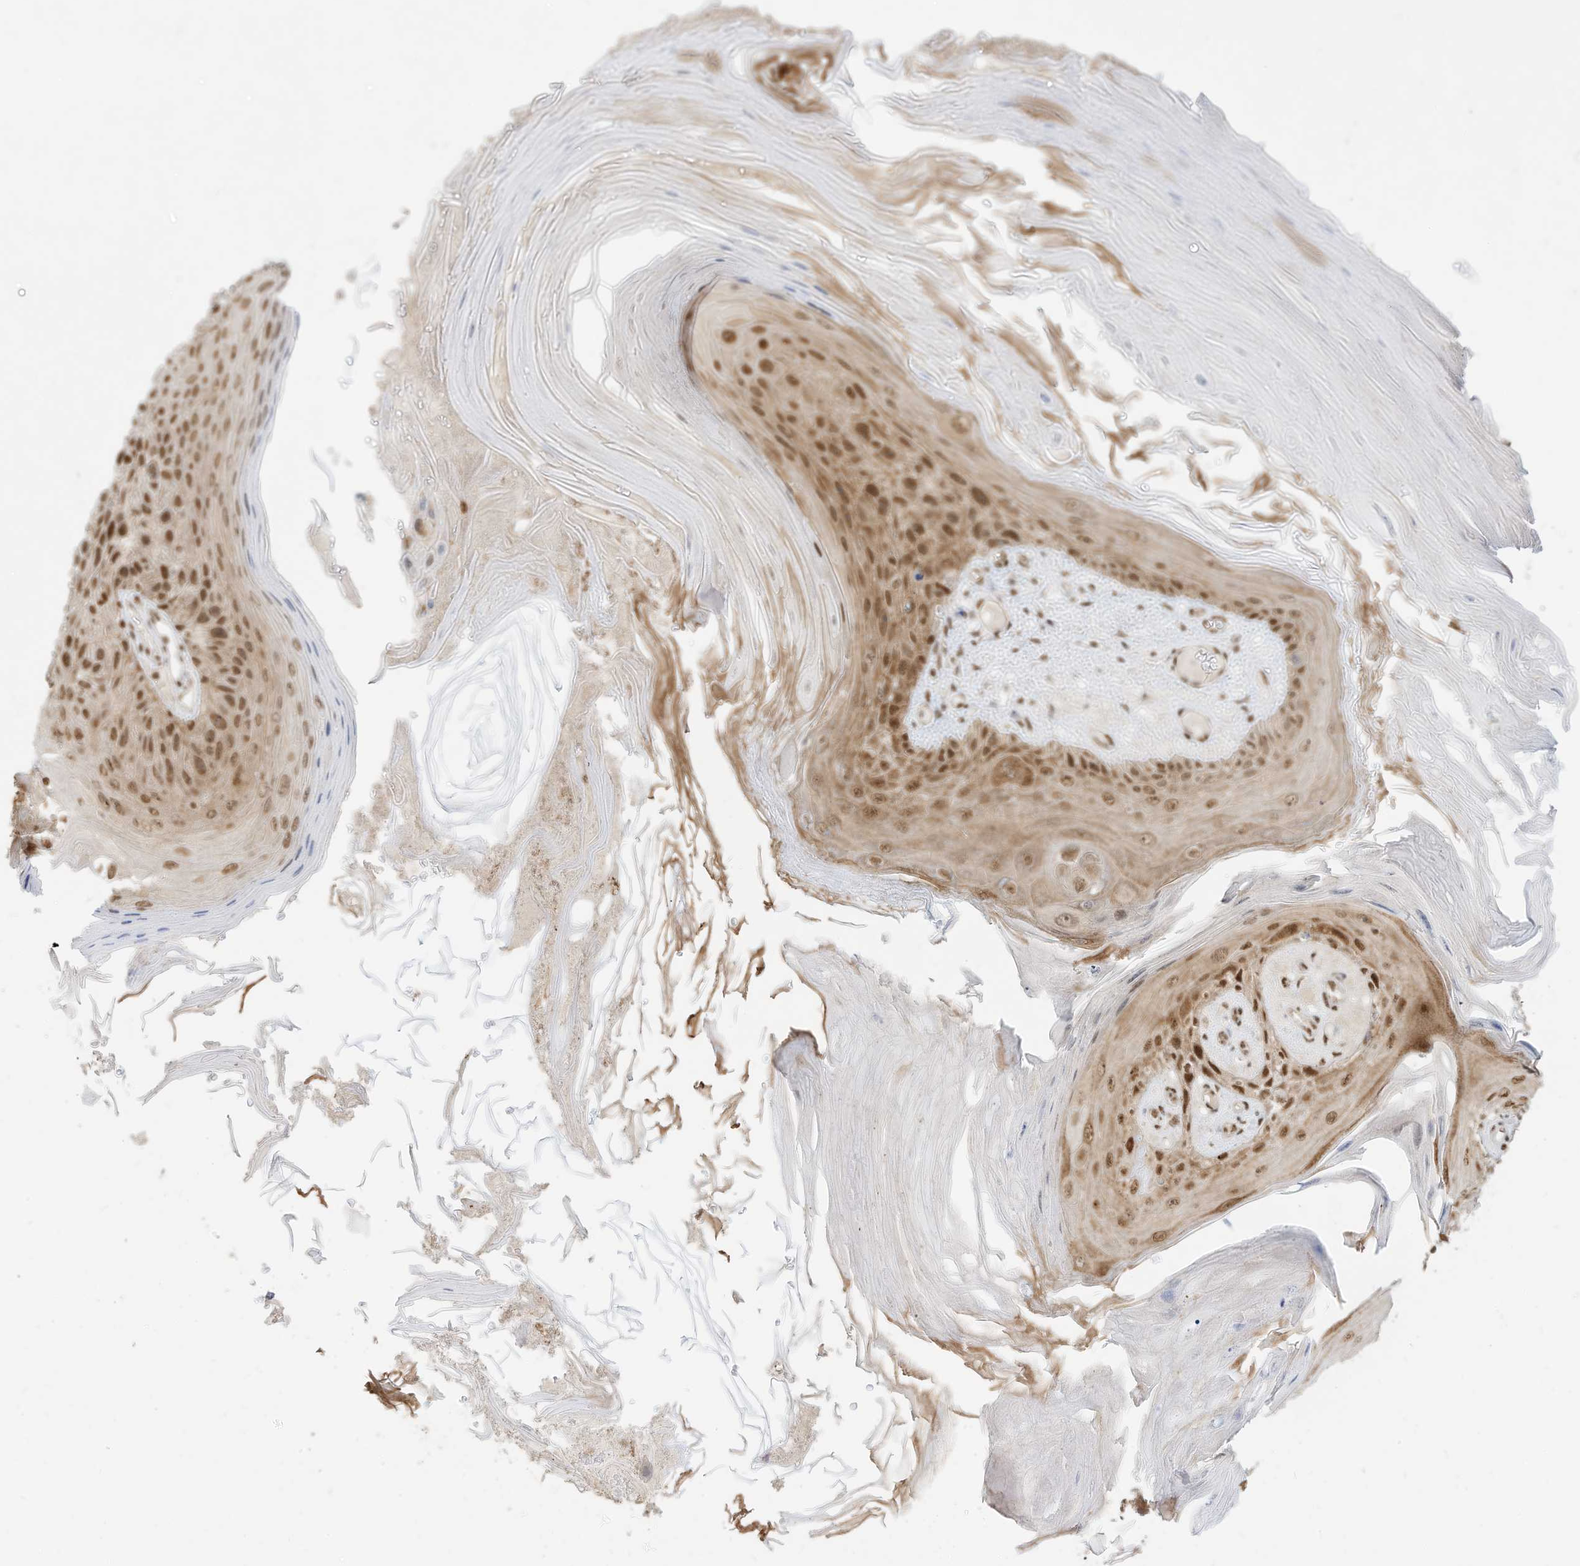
{"staining": {"intensity": "moderate", "quantity": ">75%", "location": "nuclear"}, "tissue": "skin cancer", "cell_type": "Tumor cells", "image_type": "cancer", "snomed": [{"axis": "morphology", "description": "Squamous cell carcinoma, NOS"}, {"axis": "topography", "description": "Skin"}], "caption": "Human skin cancer (squamous cell carcinoma) stained for a protein (brown) shows moderate nuclear positive positivity in about >75% of tumor cells.", "gene": "NHSL1", "patient": {"sex": "female", "age": 88}}